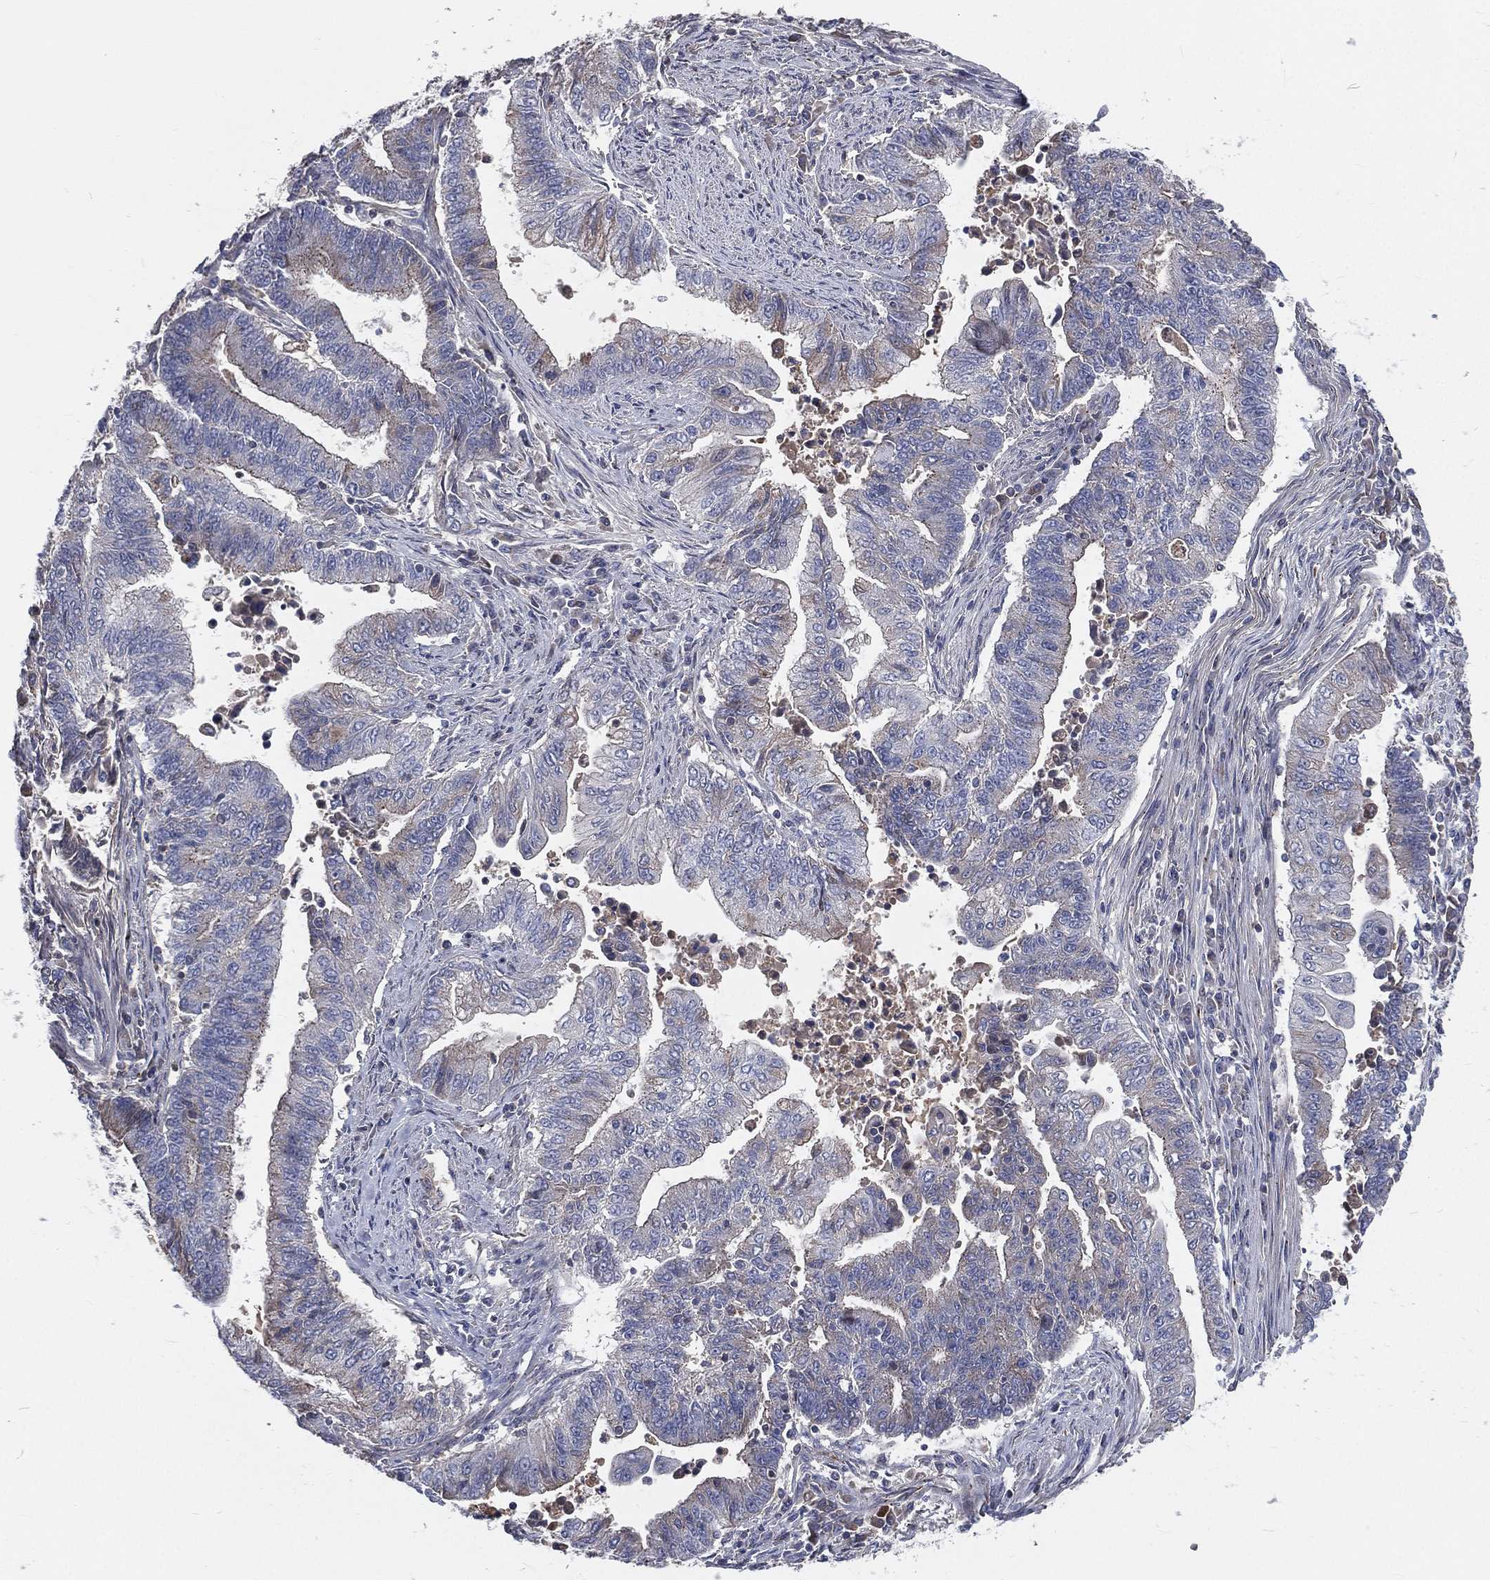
{"staining": {"intensity": "moderate", "quantity": "<25%", "location": "cytoplasmic/membranous"}, "tissue": "endometrial cancer", "cell_type": "Tumor cells", "image_type": "cancer", "snomed": [{"axis": "morphology", "description": "Adenocarcinoma, NOS"}, {"axis": "topography", "description": "Uterus"}, {"axis": "topography", "description": "Endometrium"}], "caption": "IHC image of endometrial cancer stained for a protein (brown), which demonstrates low levels of moderate cytoplasmic/membranous expression in about <25% of tumor cells.", "gene": "CROCC", "patient": {"sex": "female", "age": 54}}